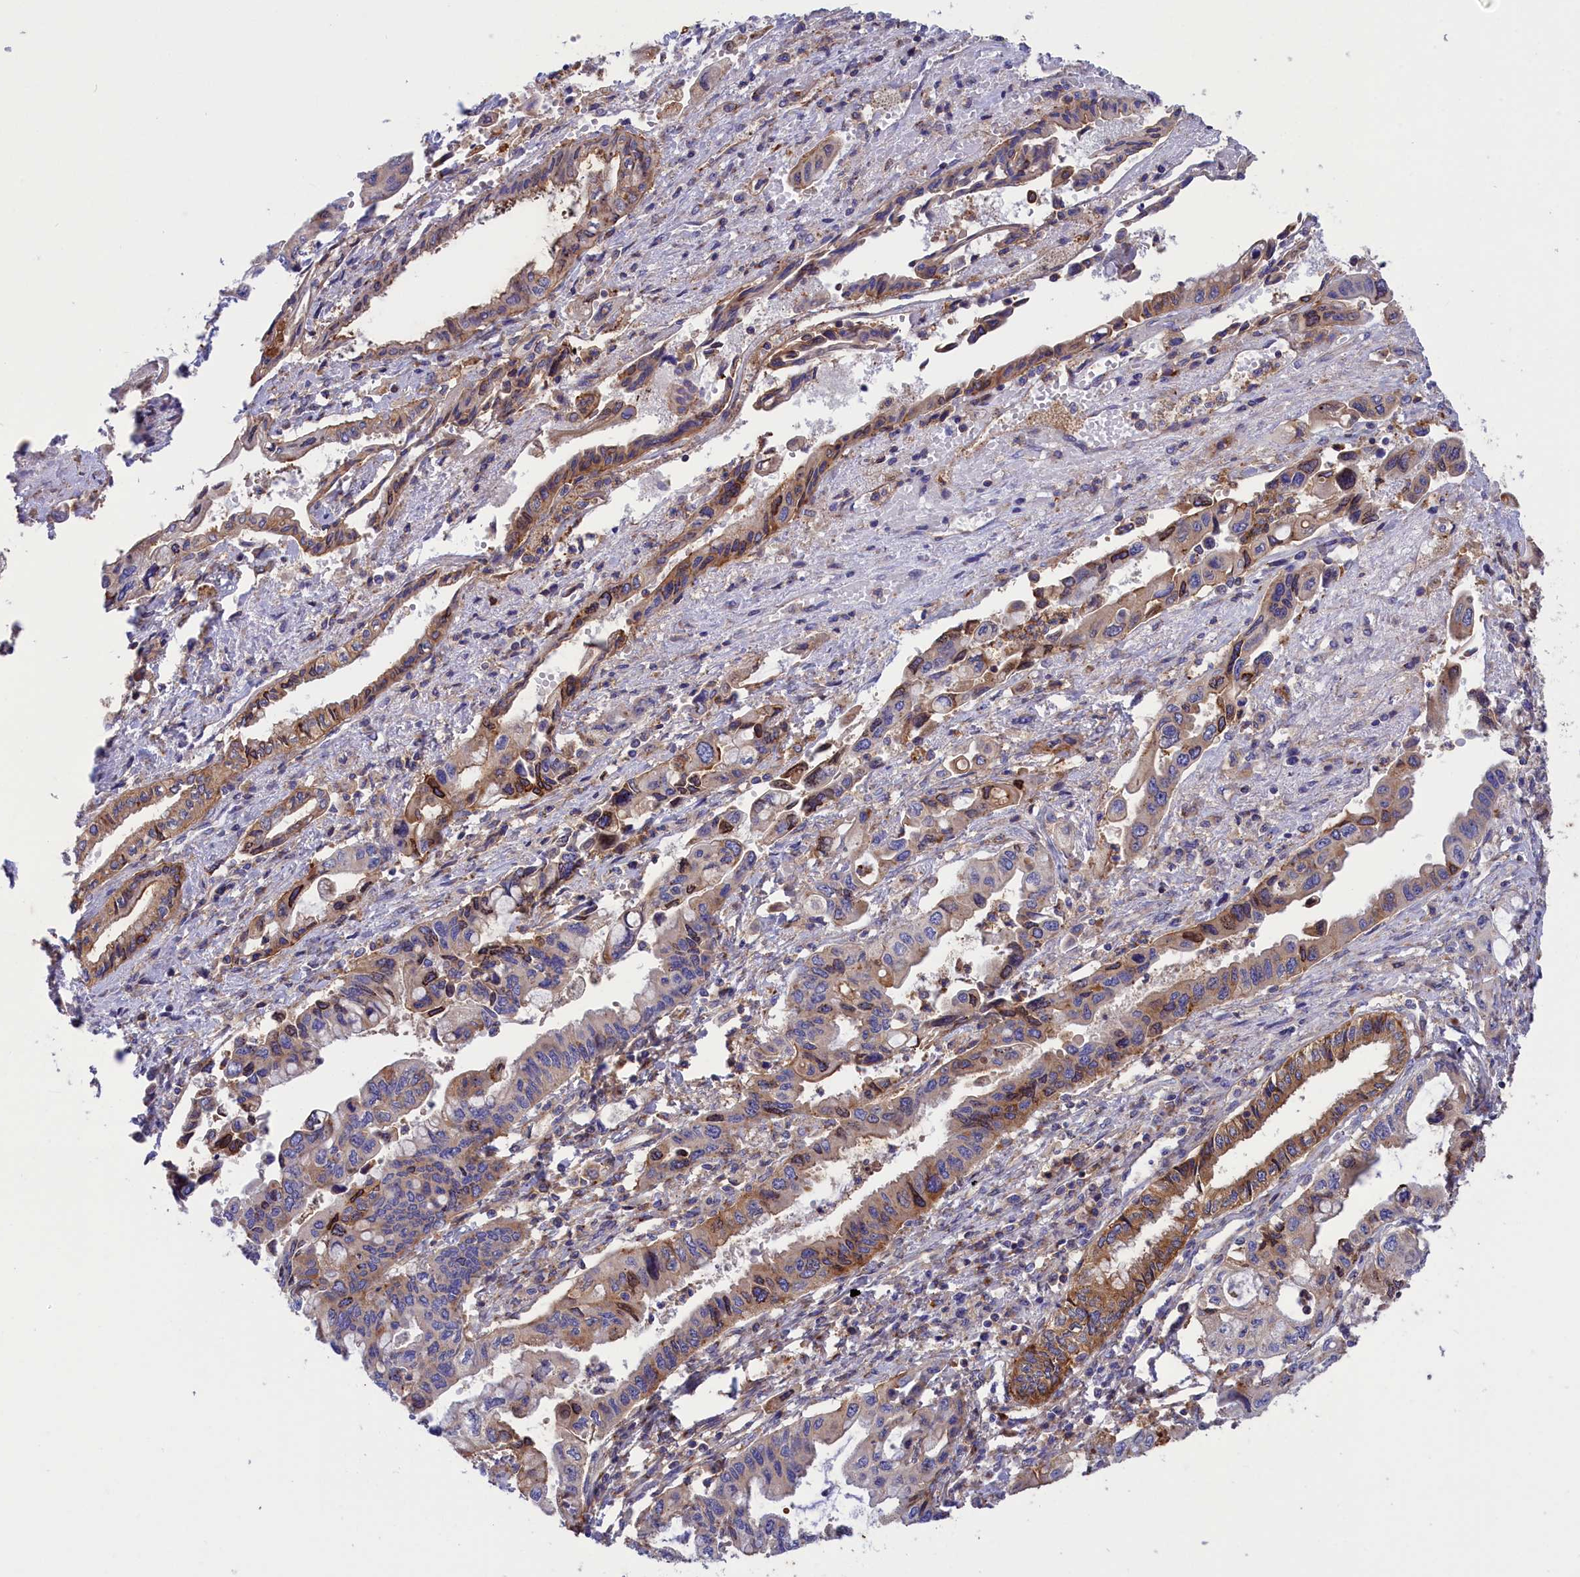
{"staining": {"intensity": "strong", "quantity": "25%-75%", "location": "cytoplasmic/membranous"}, "tissue": "pancreatic cancer", "cell_type": "Tumor cells", "image_type": "cancer", "snomed": [{"axis": "morphology", "description": "Adenocarcinoma, NOS"}, {"axis": "topography", "description": "Pancreas"}], "caption": "Immunohistochemical staining of human adenocarcinoma (pancreatic) displays strong cytoplasmic/membranous protein staining in about 25%-75% of tumor cells.", "gene": "SCAMP4", "patient": {"sex": "female", "age": 50}}